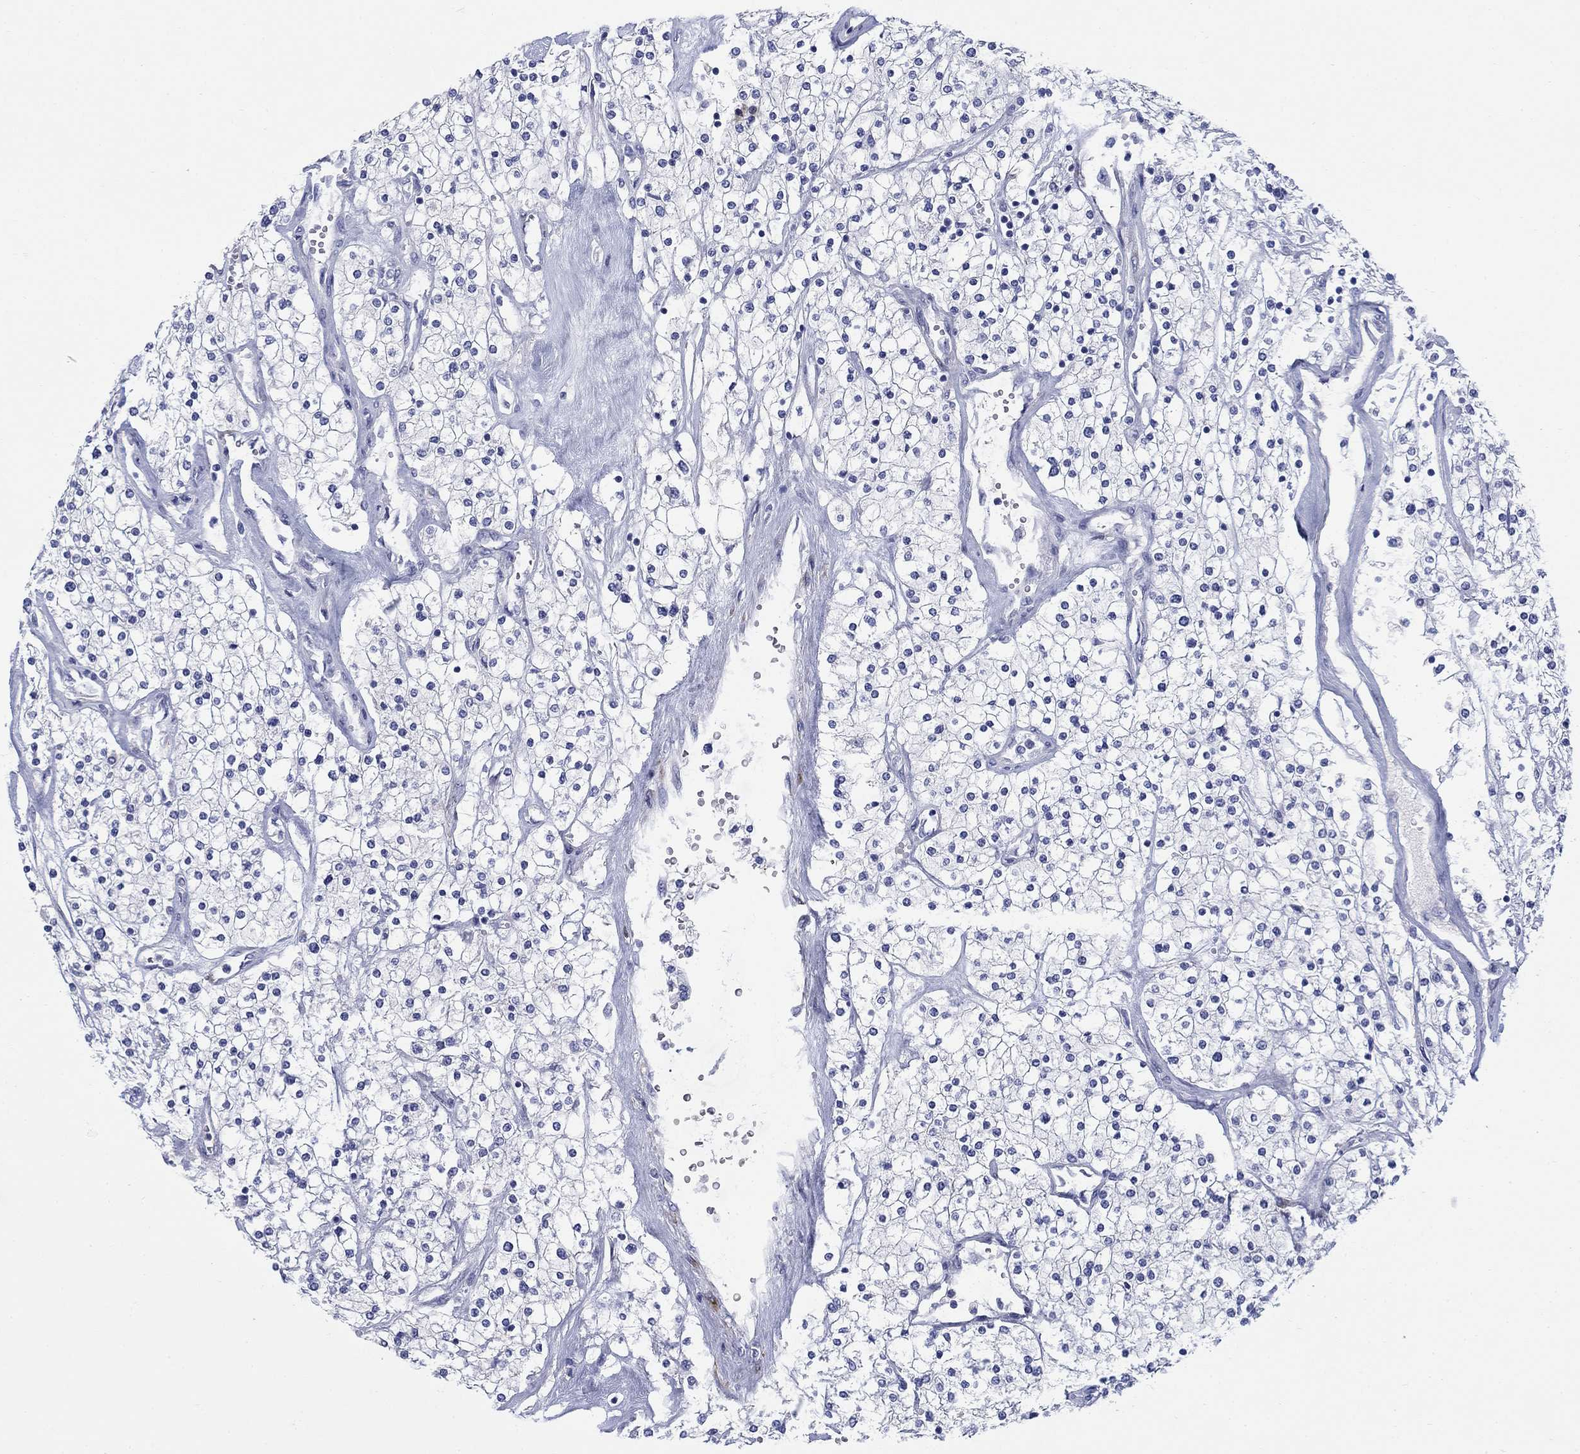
{"staining": {"intensity": "negative", "quantity": "none", "location": "none"}, "tissue": "renal cancer", "cell_type": "Tumor cells", "image_type": "cancer", "snomed": [{"axis": "morphology", "description": "Adenocarcinoma, NOS"}, {"axis": "topography", "description": "Kidney"}], "caption": "High magnification brightfield microscopy of renal adenocarcinoma stained with DAB (brown) and counterstained with hematoxylin (blue): tumor cells show no significant positivity. (Brightfield microscopy of DAB immunohistochemistry at high magnification).", "gene": "PTPRZ1", "patient": {"sex": "male", "age": 80}}